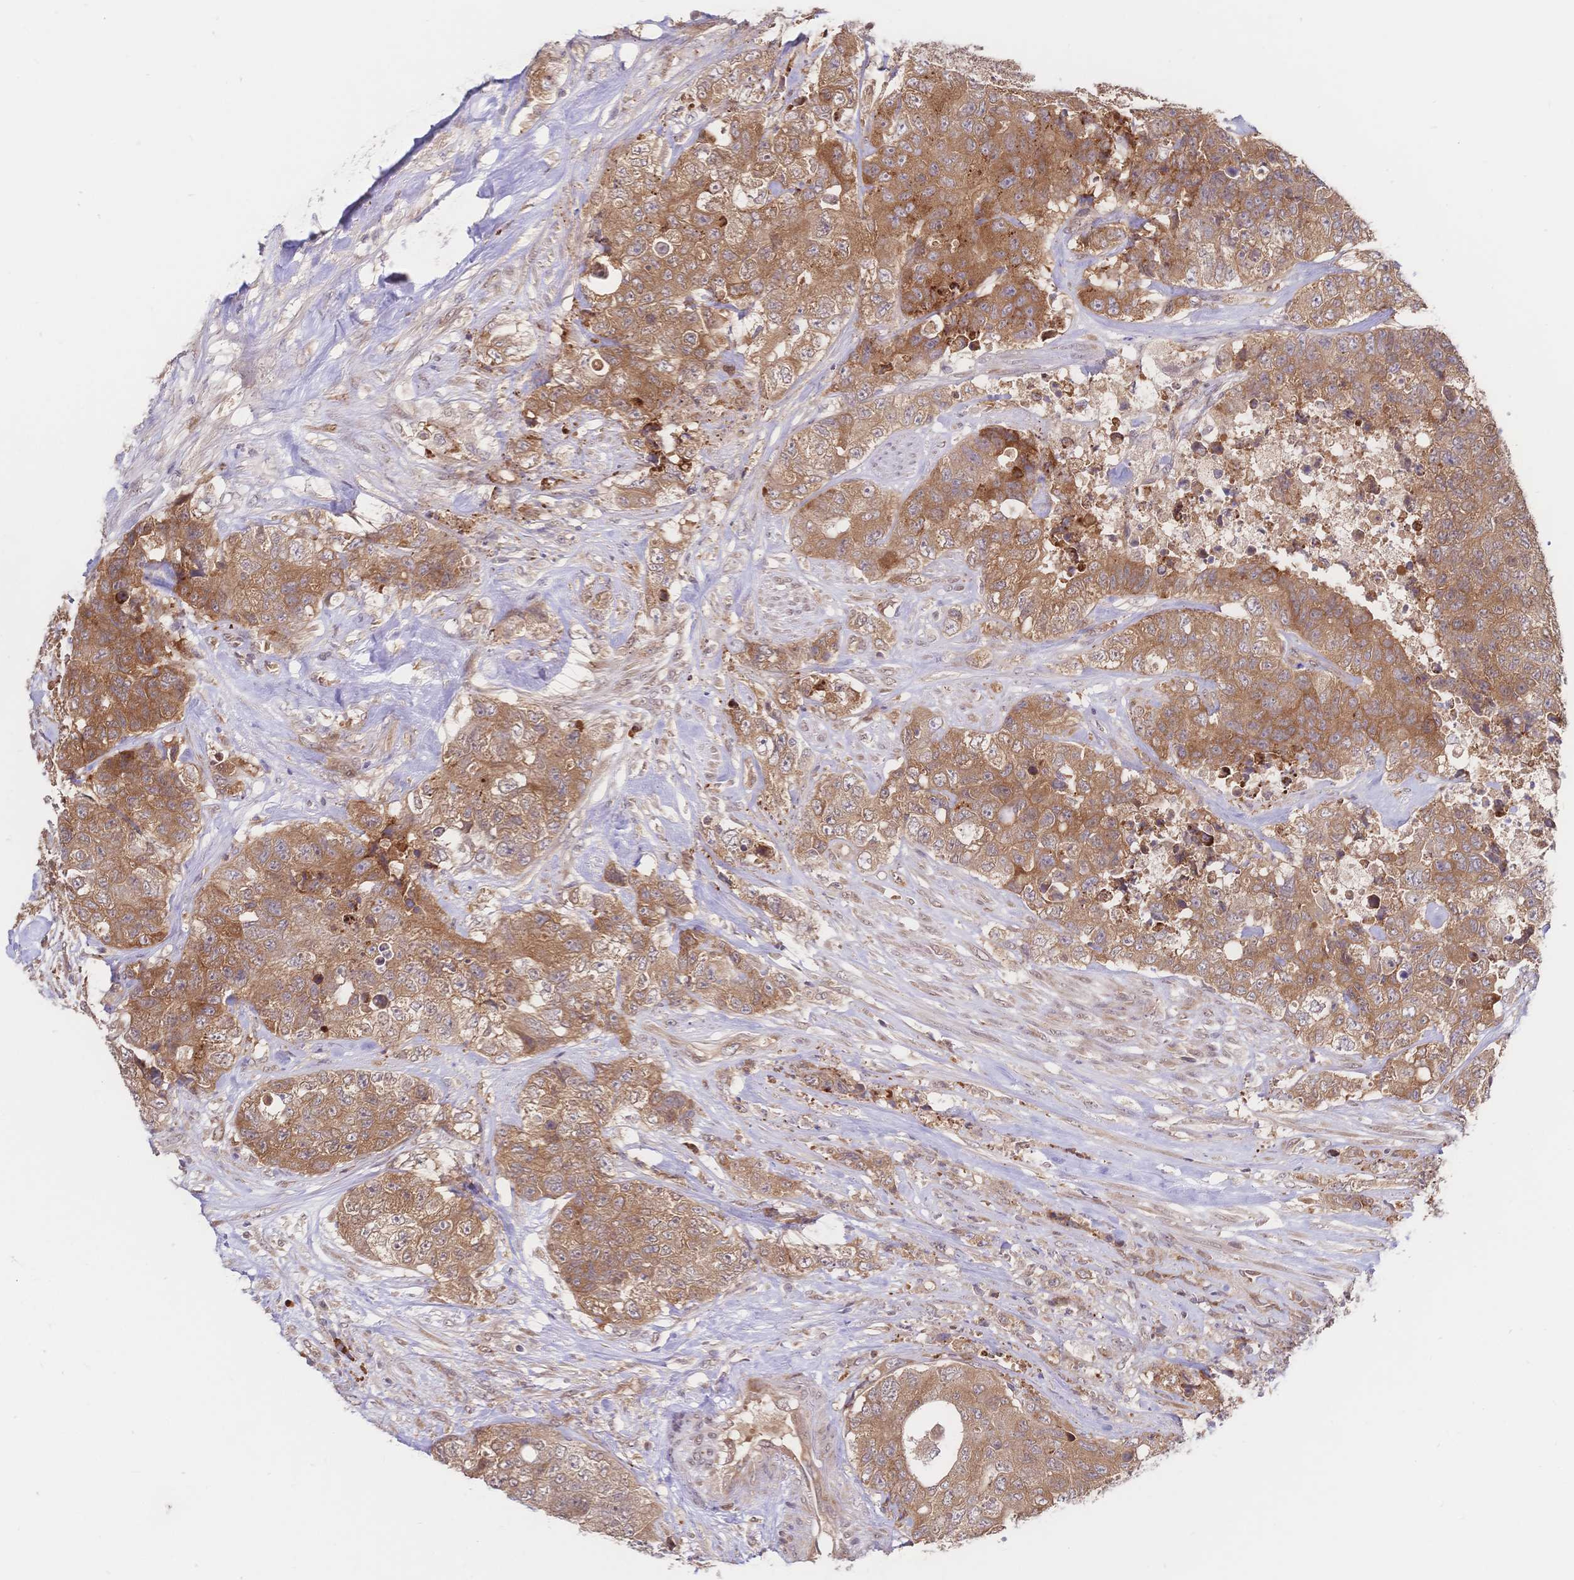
{"staining": {"intensity": "moderate", "quantity": ">75%", "location": "cytoplasmic/membranous"}, "tissue": "urothelial cancer", "cell_type": "Tumor cells", "image_type": "cancer", "snomed": [{"axis": "morphology", "description": "Urothelial carcinoma, High grade"}, {"axis": "topography", "description": "Urinary bladder"}], "caption": "About >75% of tumor cells in human high-grade urothelial carcinoma demonstrate moderate cytoplasmic/membranous protein staining as visualized by brown immunohistochemical staining.", "gene": "LMO4", "patient": {"sex": "female", "age": 78}}